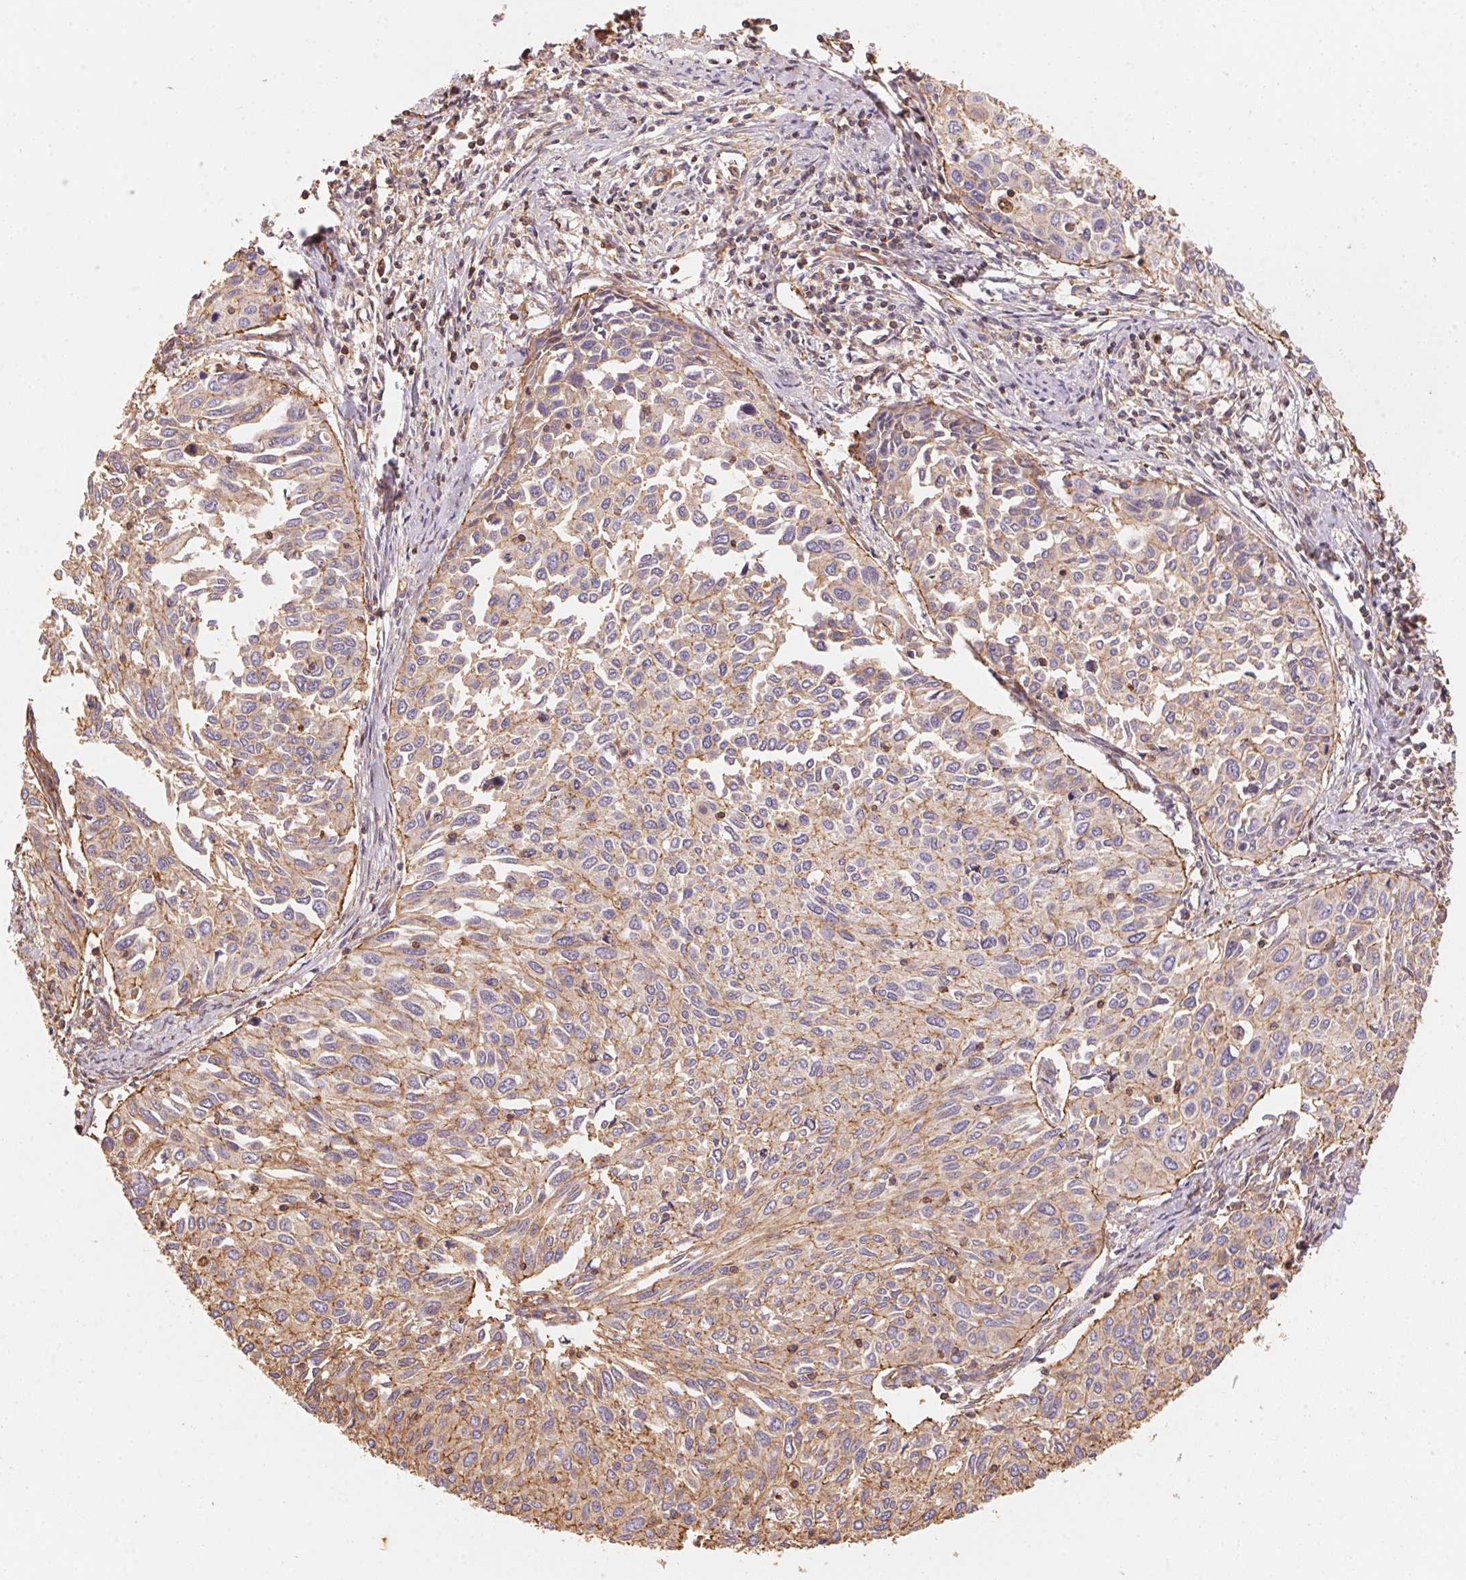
{"staining": {"intensity": "weak", "quantity": ">75%", "location": "cytoplasmic/membranous"}, "tissue": "cervical cancer", "cell_type": "Tumor cells", "image_type": "cancer", "snomed": [{"axis": "morphology", "description": "Squamous cell carcinoma, NOS"}, {"axis": "topography", "description": "Cervix"}], "caption": "A photomicrograph showing weak cytoplasmic/membranous positivity in about >75% of tumor cells in squamous cell carcinoma (cervical), as visualized by brown immunohistochemical staining.", "gene": "FRAS1", "patient": {"sex": "female", "age": 50}}